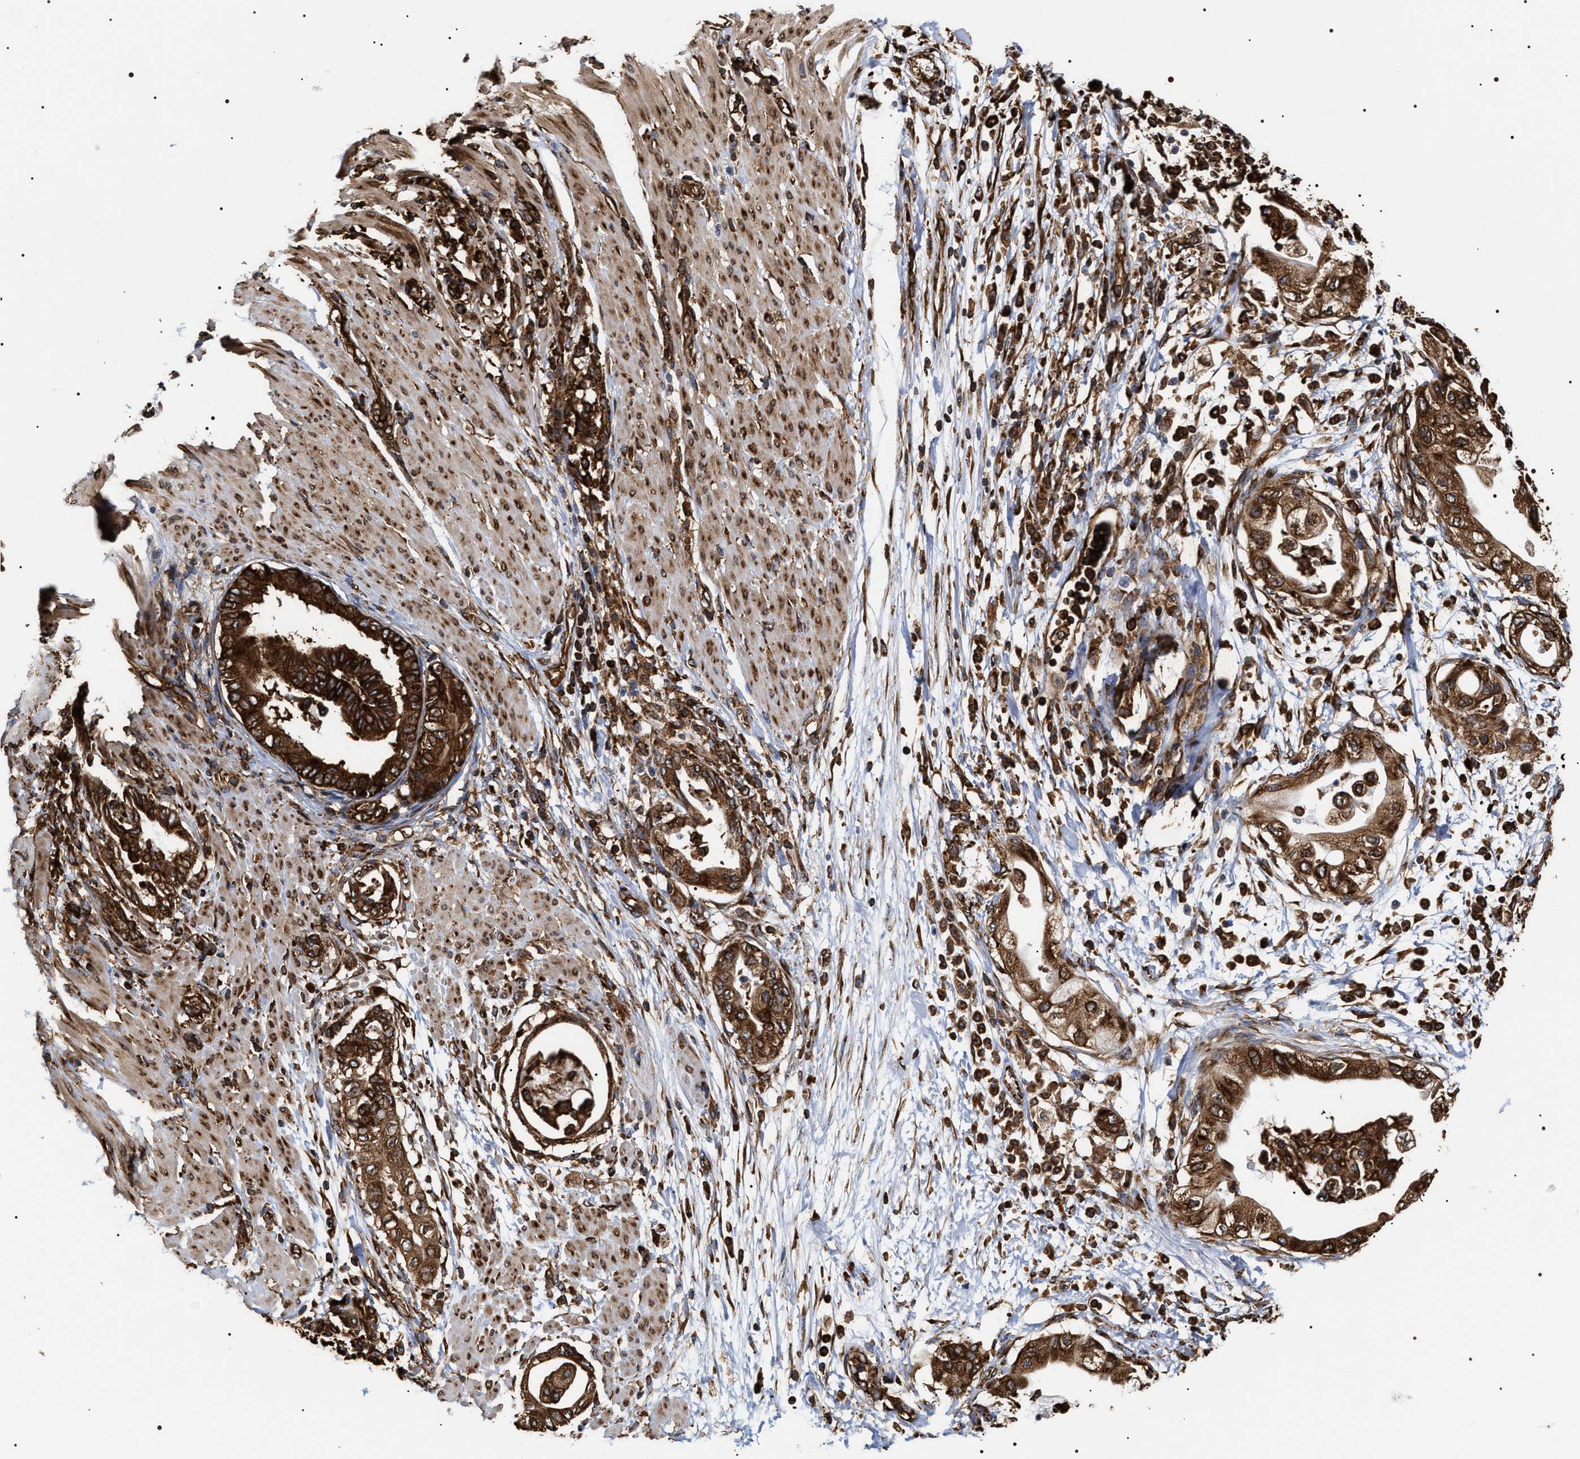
{"staining": {"intensity": "strong", "quantity": ">75%", "location": "cytoplasmic/membranous"}, "tissue": "adipose tissue", "cell_type": "Adipocytes", "image_type": "normal", "snomed": [{"axis": "morphology", "description": "Normal tissue, NOS"}, {"axis": "morphology", "description": "Adenocarcinoma, NOS"}, {"axis": "topography", "description": "Duodenum"}, {"axis": "topography", "description": "Peripheral nerve tissue"}], "caption": "Immunohistochemistry (IHC) photomicrograph of unremarkable adipose tissue: human adipose tissue stained using immunohistochemistry reveals high levels of strong protein expression localized specifically in the cytoplasmic/membranous of adipocytes, appearing as a cytoplasmic/membranous brown color.", "gene": "SERBP1", "patient": {"sex": "female", "age": 60}}